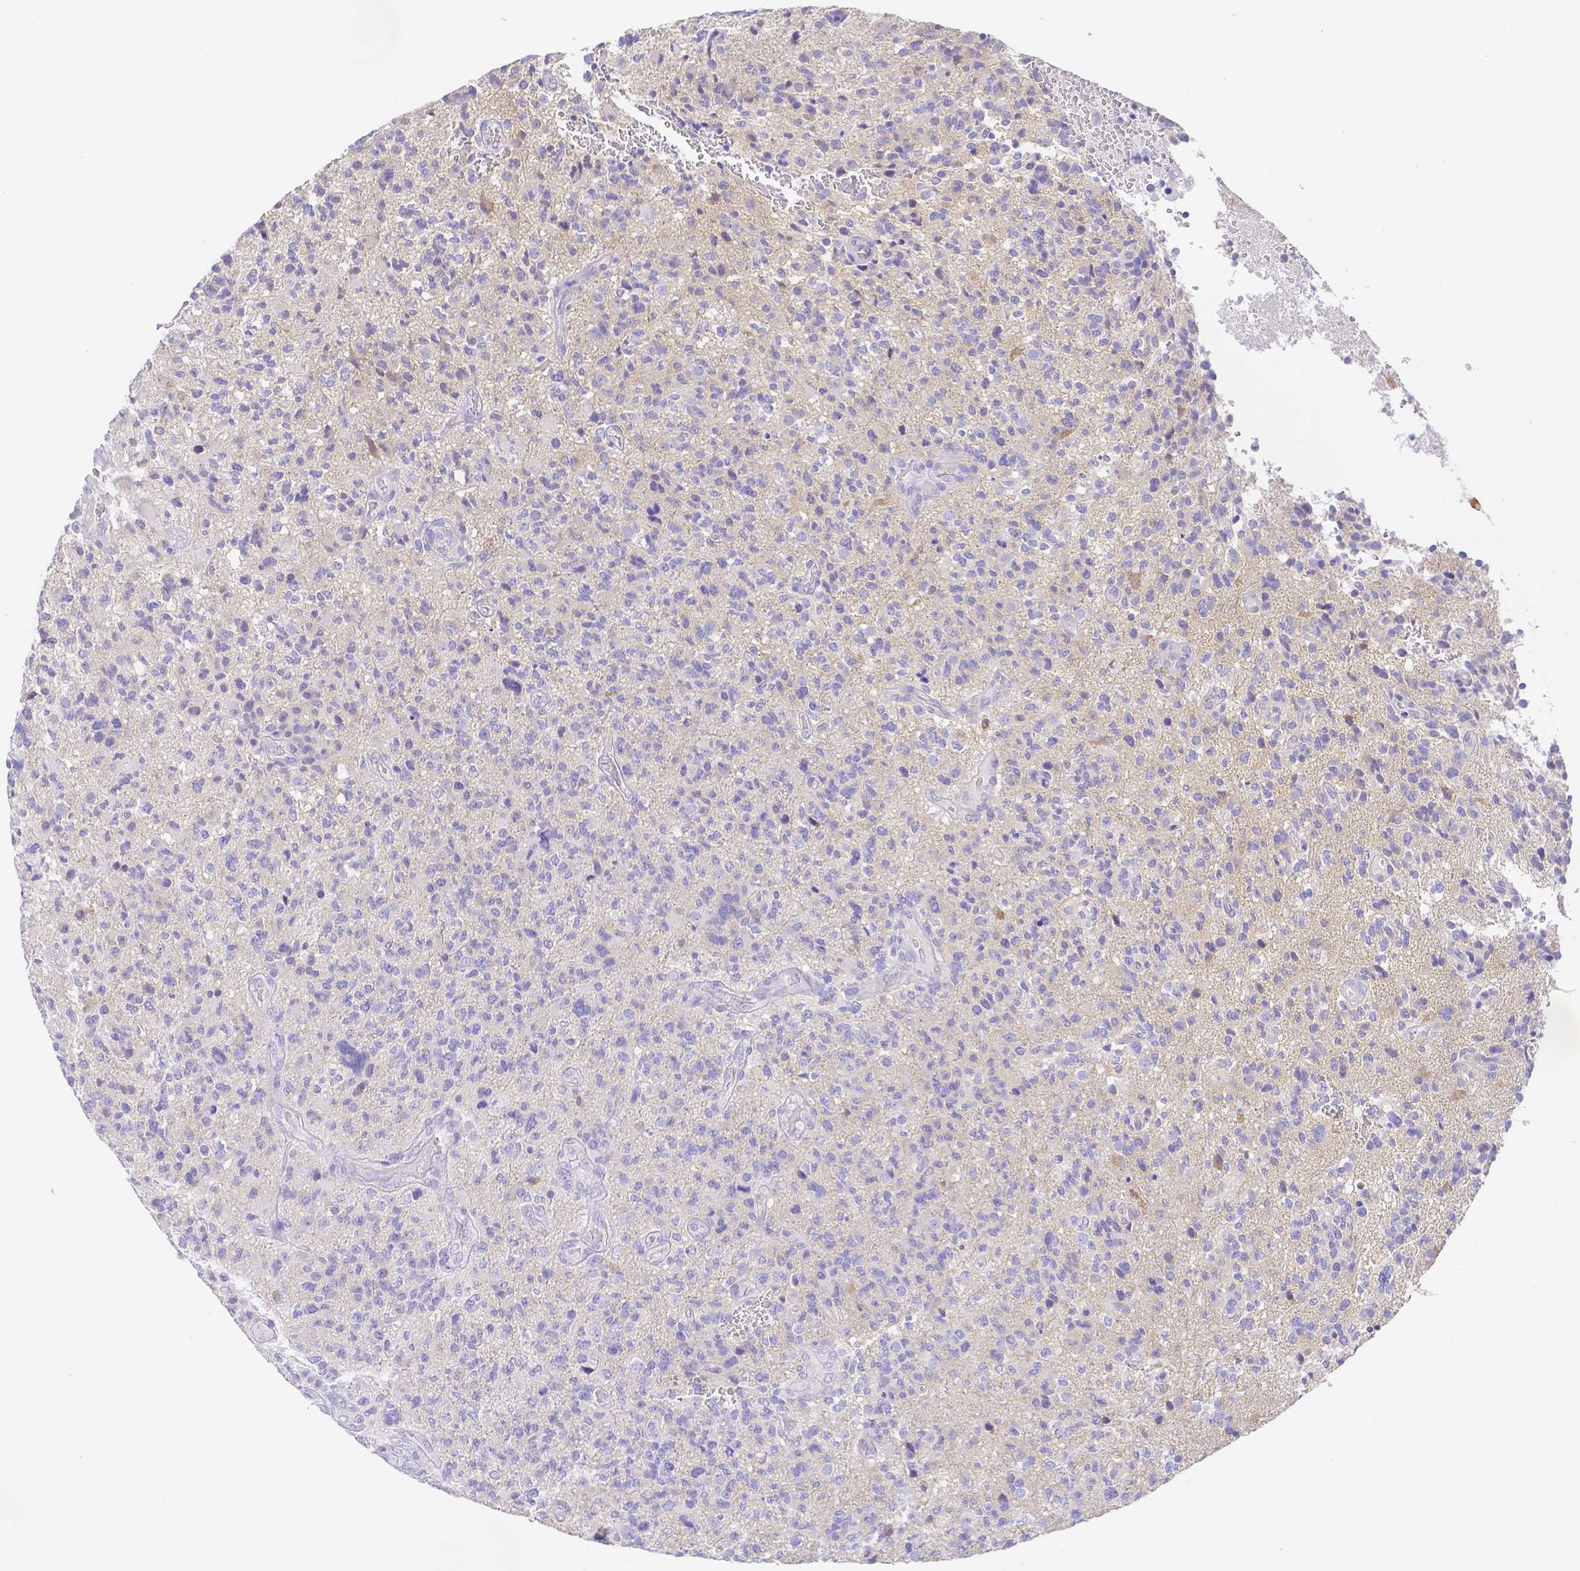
{"staining": {"intensity": "negative", "quantity": "none", "location": "none"}, "tissue": "glioma", "cell_type": "Tumor cells", "image_type": "cancer", "snomed": [{"axis": "morphology", "description": "Glioma, malignant, High grade"}, {"axis": "topography", "description": "Brain"}], "caption": "Immunohistochemistry histopathology image of human malignant high-grade glioma stained for a protein (brown), which reveals no staining in tumor cells.", "gene": "ZG16B", "patient": {"sex": "female", "age": 71}}